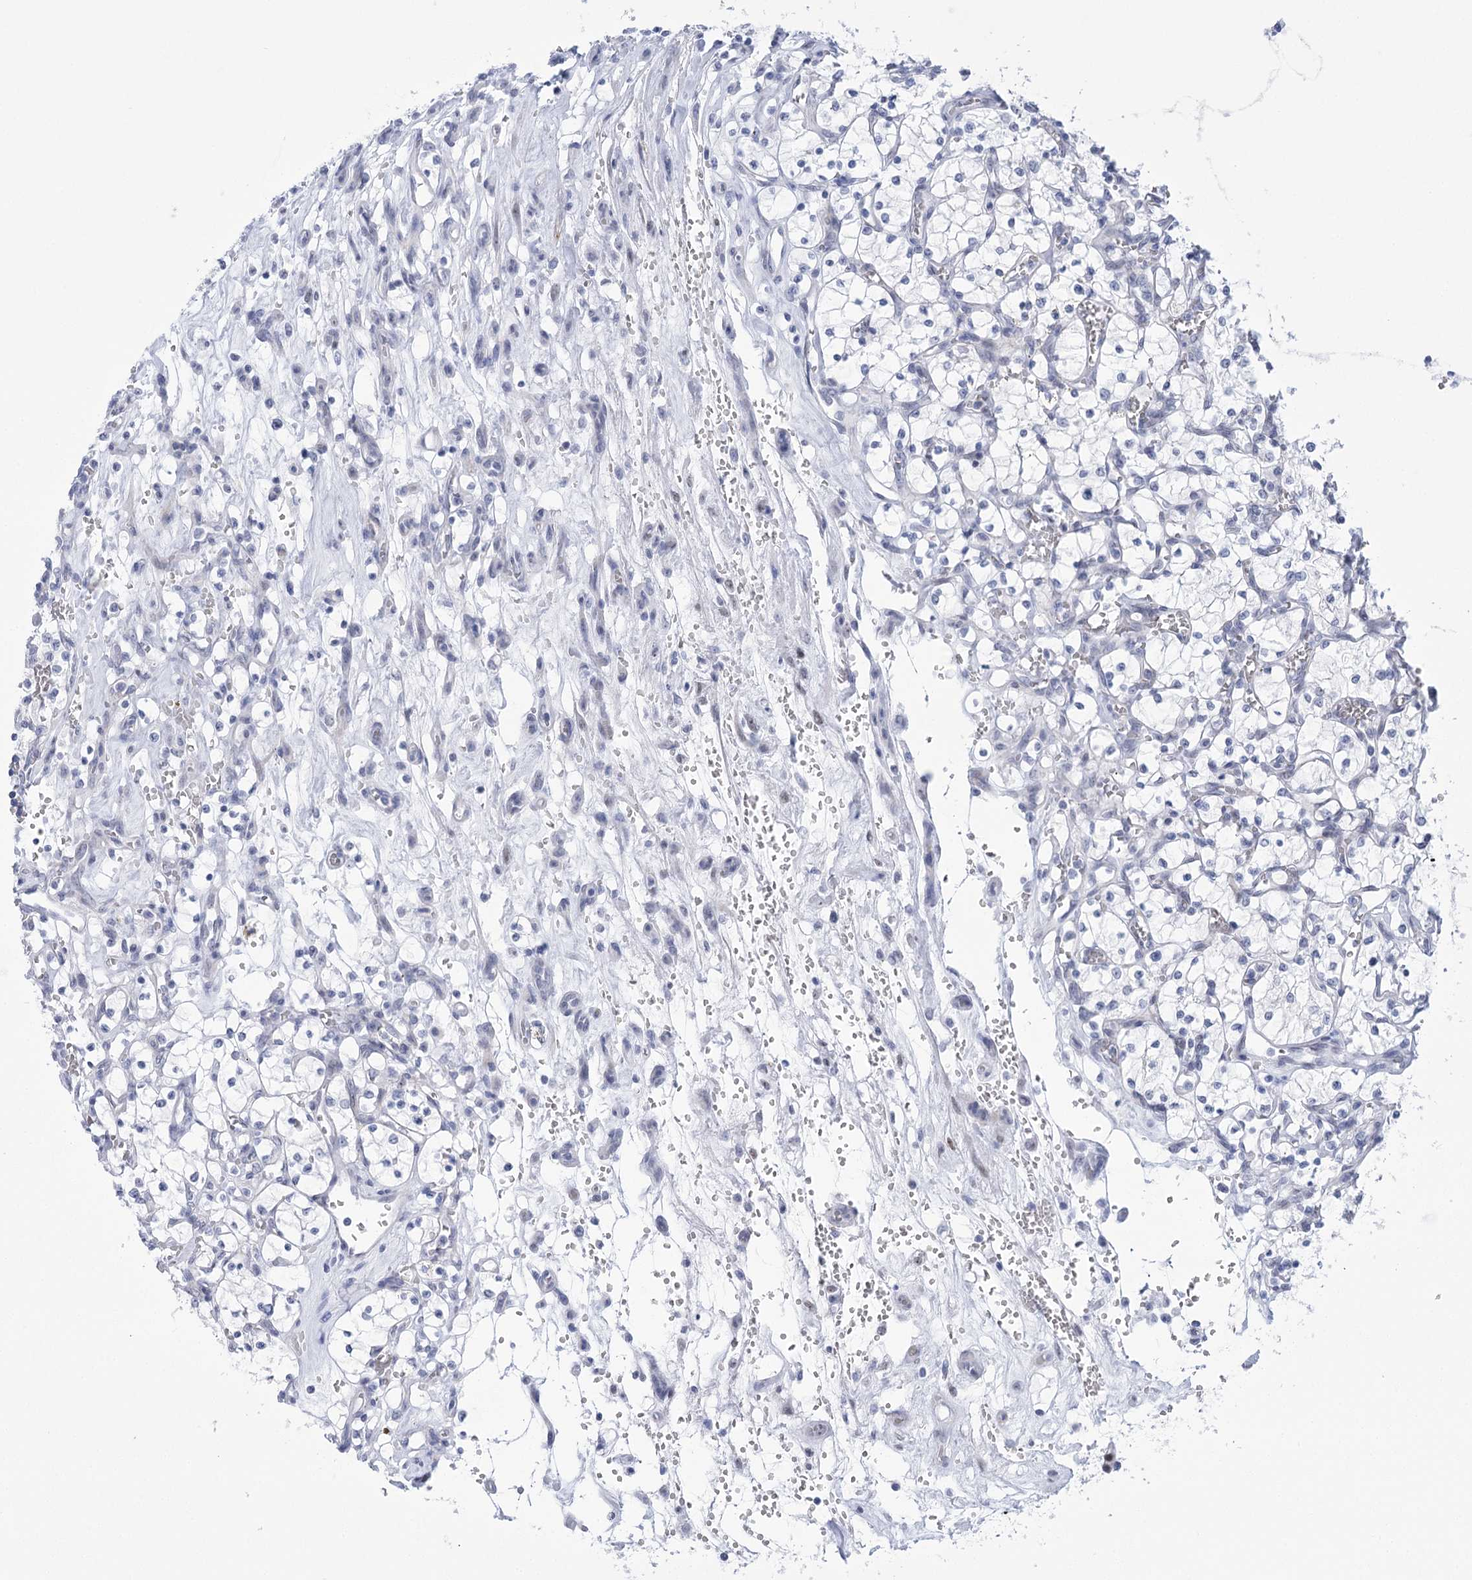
{"staining": {"intensity": "negative", "quantity": "none", "location": "none"}, "tissue": "renal cancer", "cell_type": "Tumor cells", "image_type": "cancer", "snomed": [{"axis": "morphology", "description": "Adenocarcinoma, NOS"}, {"axis": "topography", "description": "Kidney"}], "caption": "Immunohistochemical staining of human renal cancer demonstrates no significant staining in tumor cells.", "gene": "HORMAD1", "patient": {"sex": "female", "age": 69}}